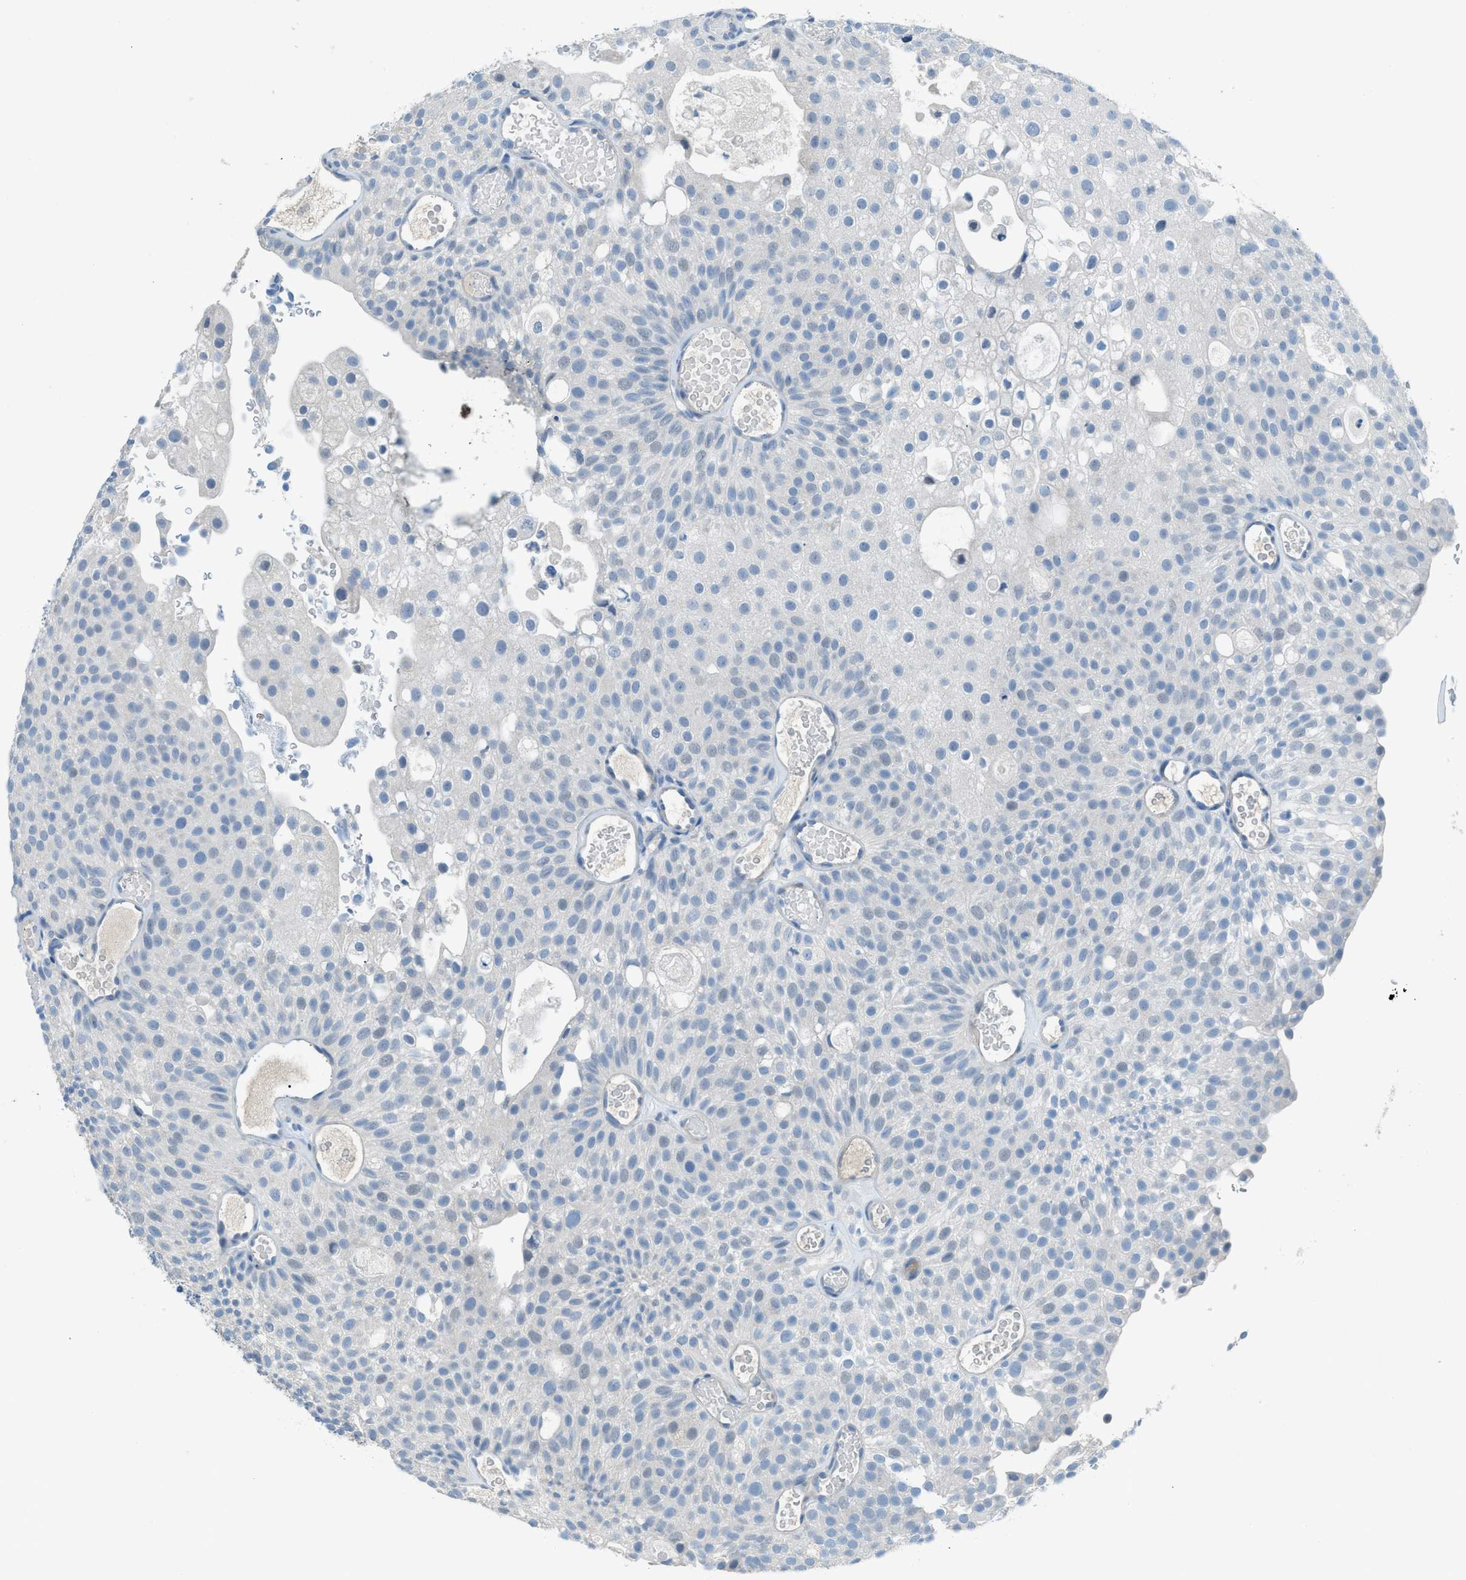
{"staining": {"intensity": "negative", "quantity": "none", "location": "none"}, "tissue": "urothelial cancer", "cell_type": "Tumor cells", "image_type": "cancer", "snomed": [{"axis": "morphology", "description": "Urothelial carcinoma, Low grade"}, {"axis": "topography", "description": "Urinary bladder"}], "caption": "This micrograph is of urothelial cancer stained with immunohistochemistry to label a protein in brown with the nuclei are counter-stained blue. There is no expression in tumor cells.", "gene": "ACAN", "patient": {"sex": "male", "age": 78}}